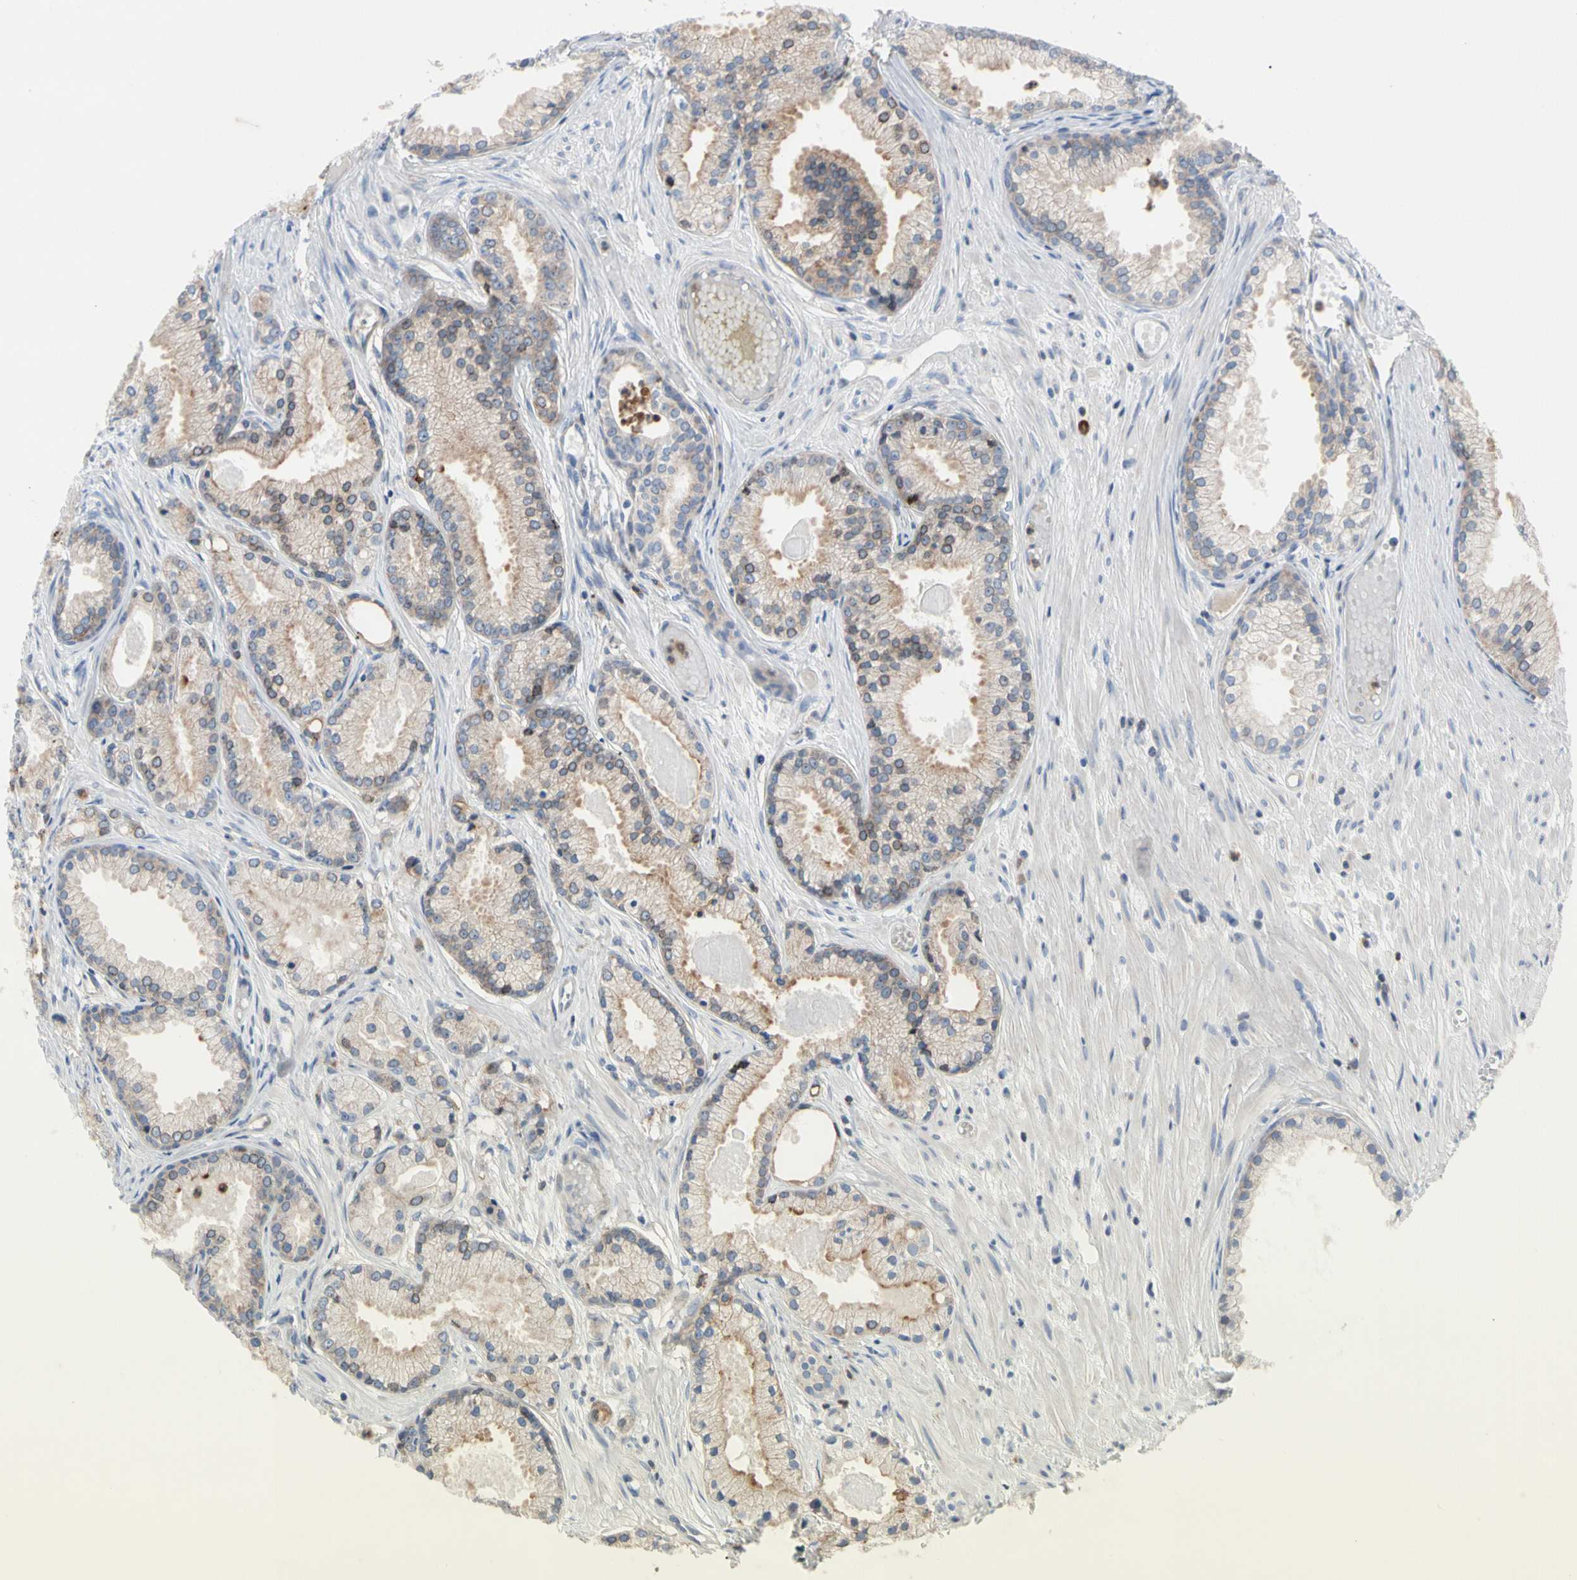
{"staining": {"intensity": "weak", "quantity": "25%-75%", "location": "cytoplasmic/membranous"}, "tissue": "prostate cancer", "cell_type": "Tumor cells", "image_type": "cancer", "snomed": [{"axis": "morphology", "description": "Adenocarcinoma, Low grade"}, {"axis": "topography", "description": "Prostate"}], "caption": "Protein staining by immunohistochemistry exhibits weak cytoplasmic/membranous staining in about 25%-75% of tumor cells in prostate cancer (low-grade adenocarcinoma).", "gene": "MCL1", "patient": {"sex": "male", "age": 72}}